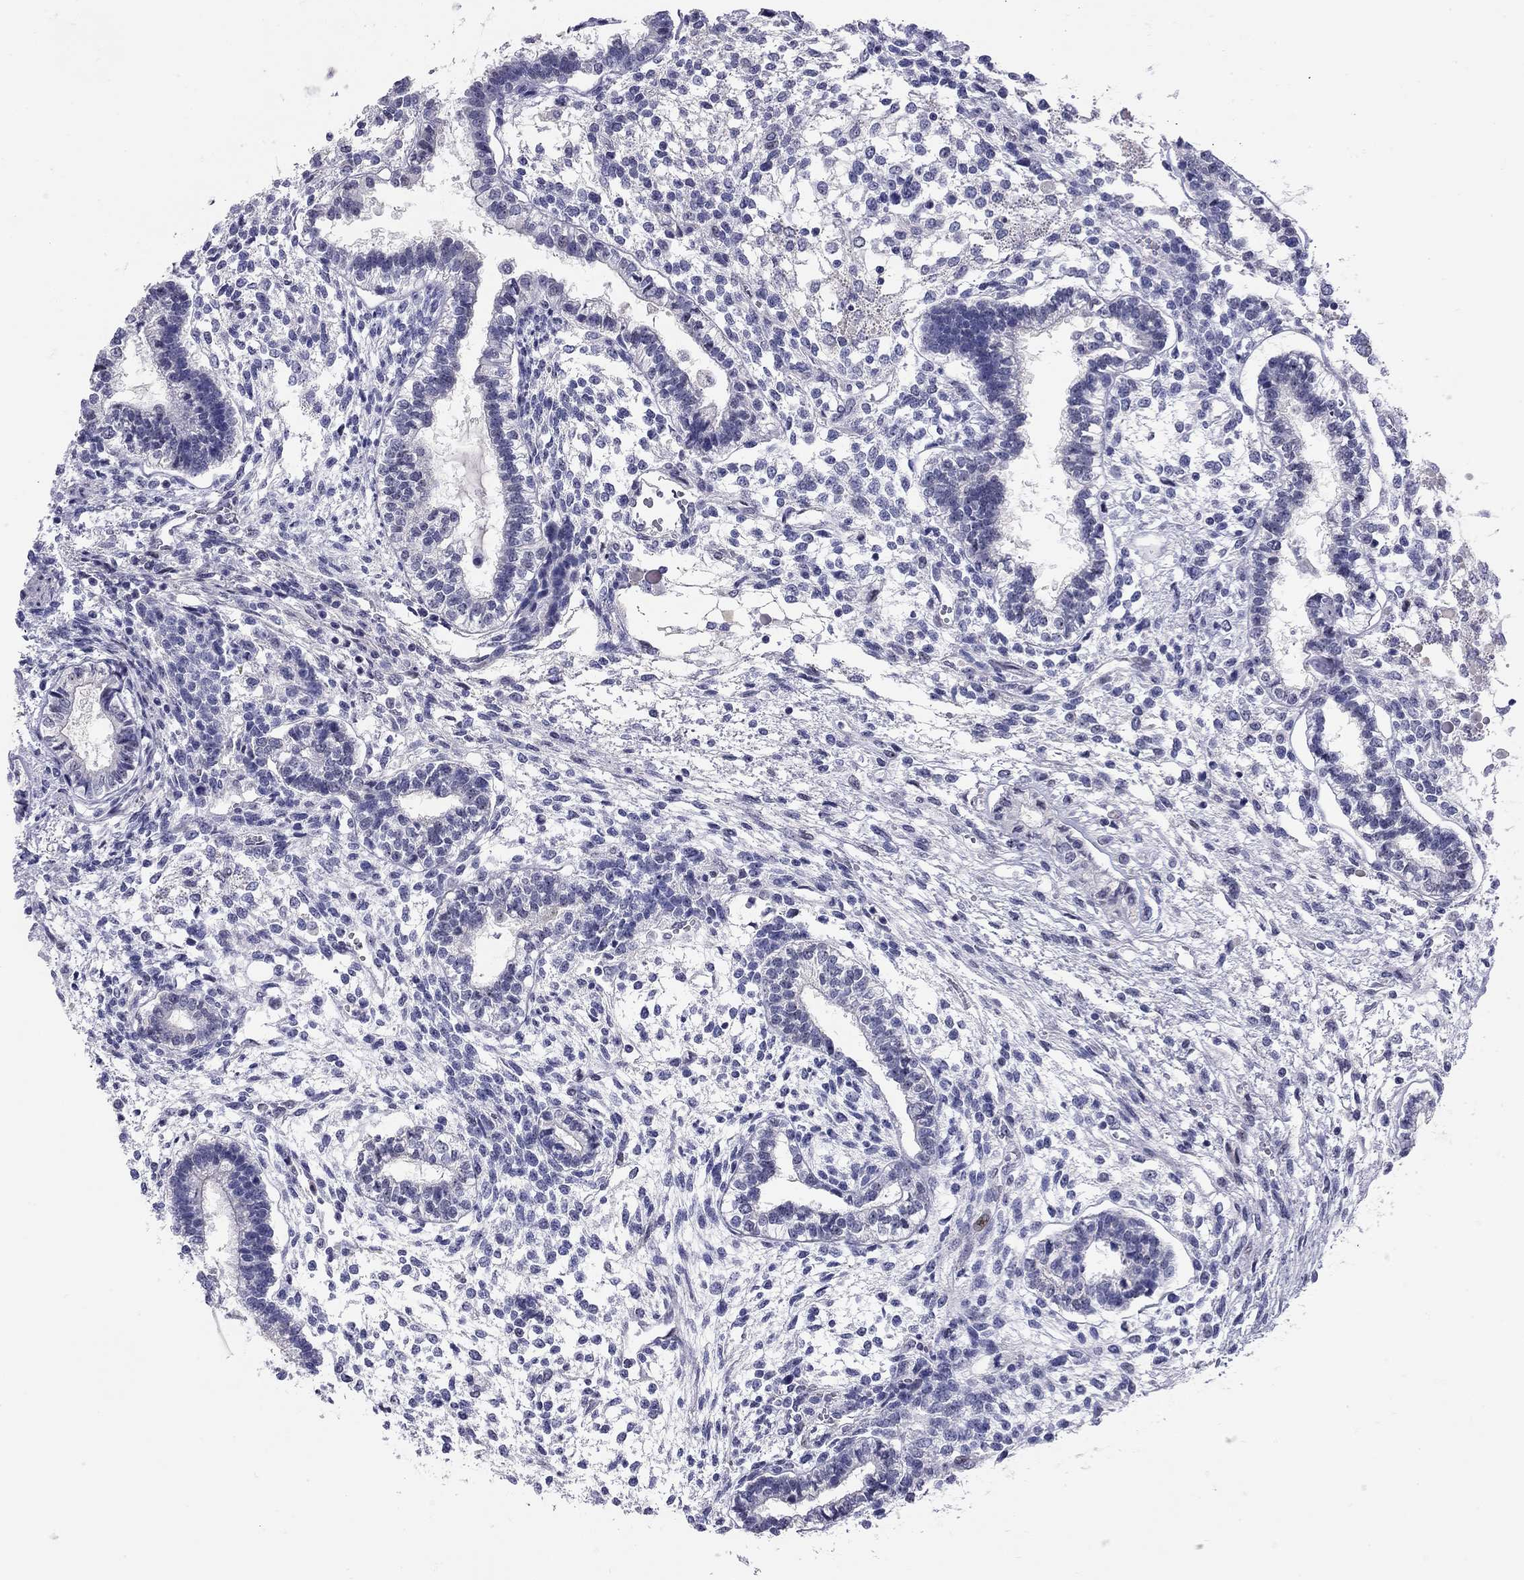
{"staining": {"intensity": "negative", "quantity": "none", "location": "none"}, "tissue": "testis cancer", "cell_type": "Tumor cells", "image_type": "cancer", "snomed": [{"axis": "morphology", "description": "Carcinoma, Embryonal, NOS"}, {"axis": "topography", "description": "Testis"}], "caption": "Photomicrograph shows no protein expression in tumor cells of embryonal carcinoma (testis) tissue.", "gene": "C8orf88", "patient": {"sex": "male", "age": 37}}